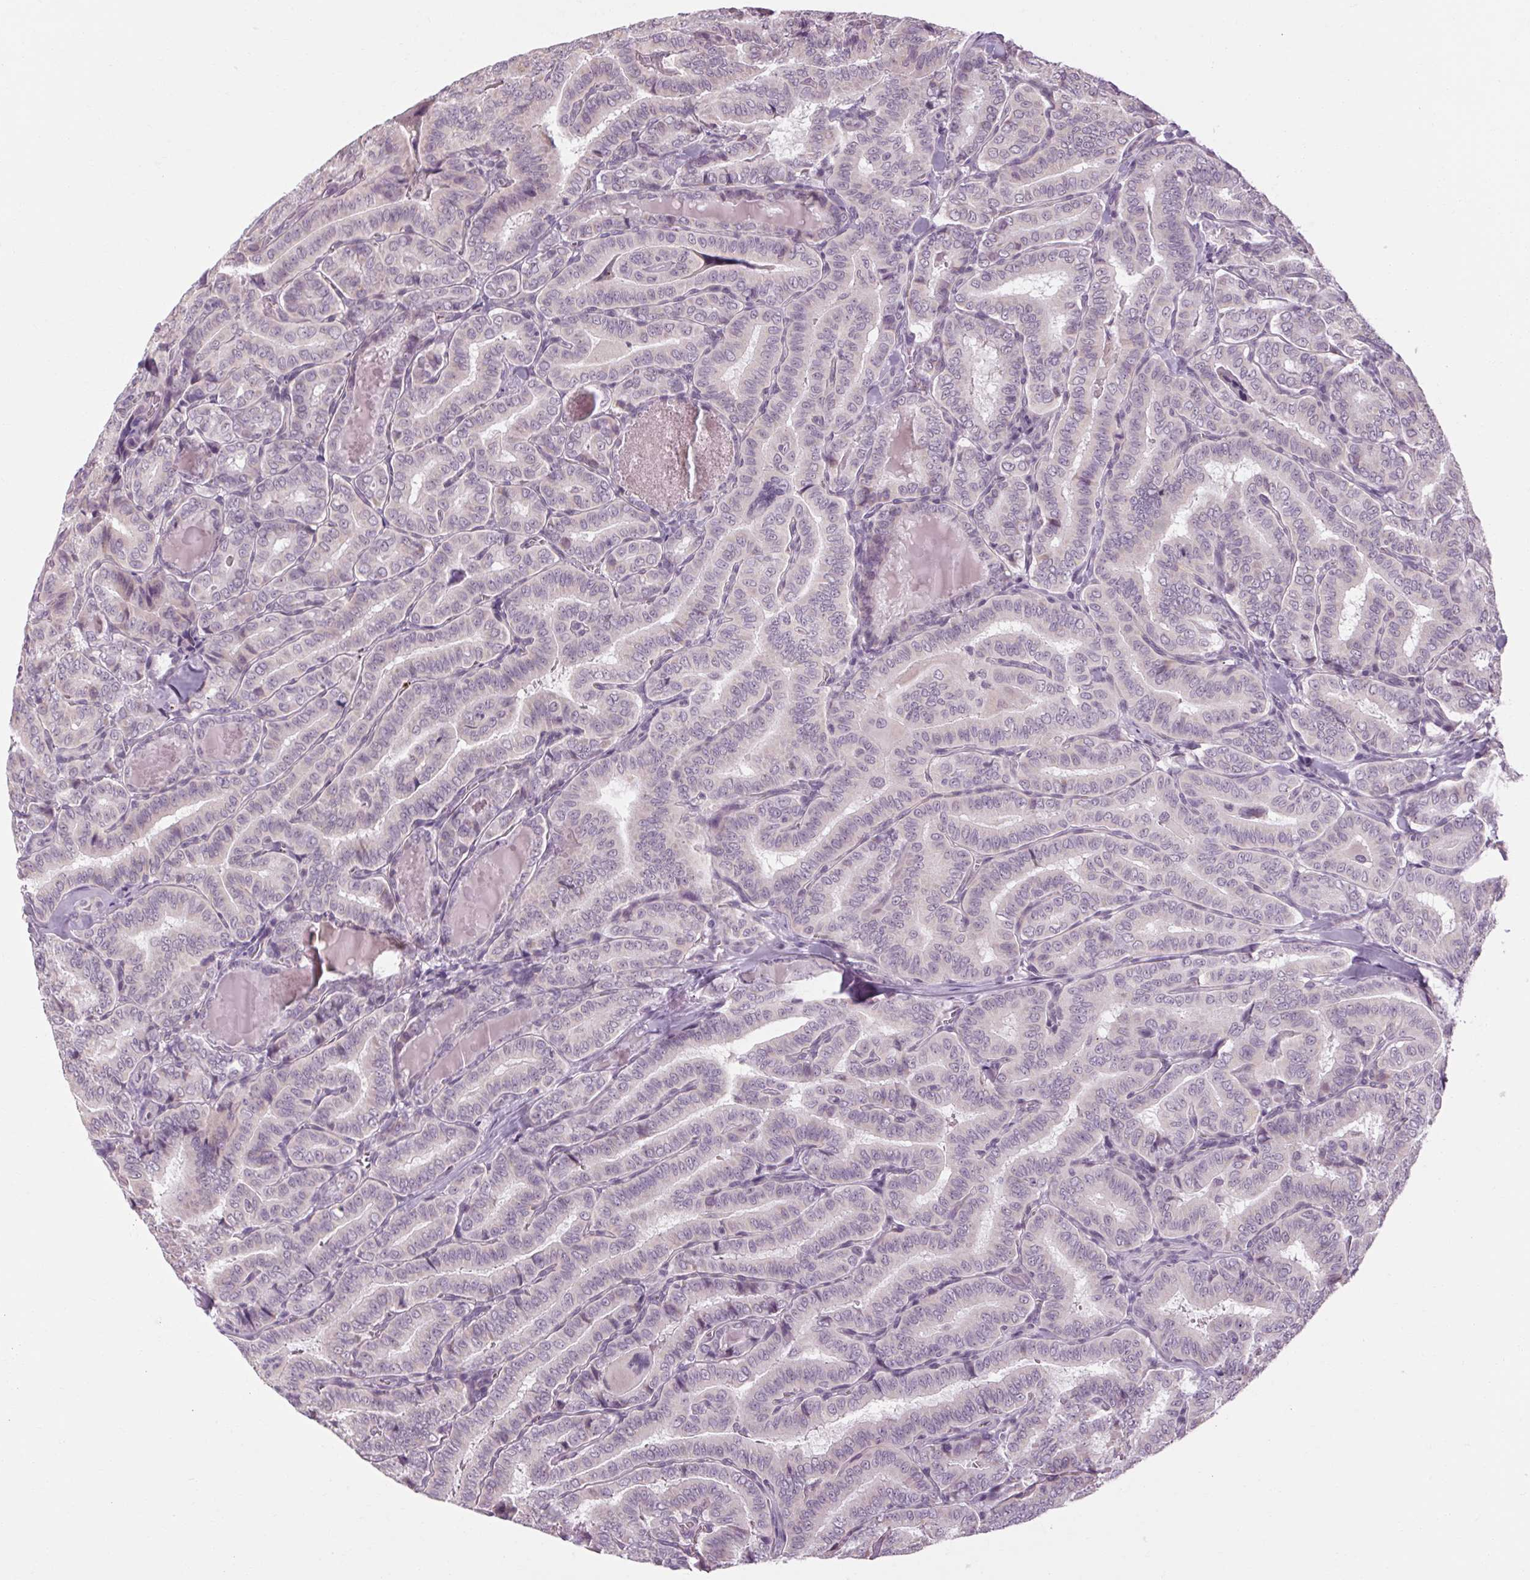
{"staining": {"intensity": "negative", "quantity": "none", "location": "none"}, "tissue": "thyroid cancer", "cell_type": "Tumor cells", "image_type": "cancer", "snomed": [{"axis": "morphology", "description": "Papillary adenocarcinoma, NOS"}, {"axis": "morphology", "description": "Papillary adenoma metastatic"}, {"axis": "topography", "description": "Thyroid gland"}], "caption": "IHC image of thyroid papillary adenocarcinoma stained for a protein (brown), which exhibits no expression in tumor cells.", "gene": "KLHL40", "patient": {"sex": "female", "age": 50}}